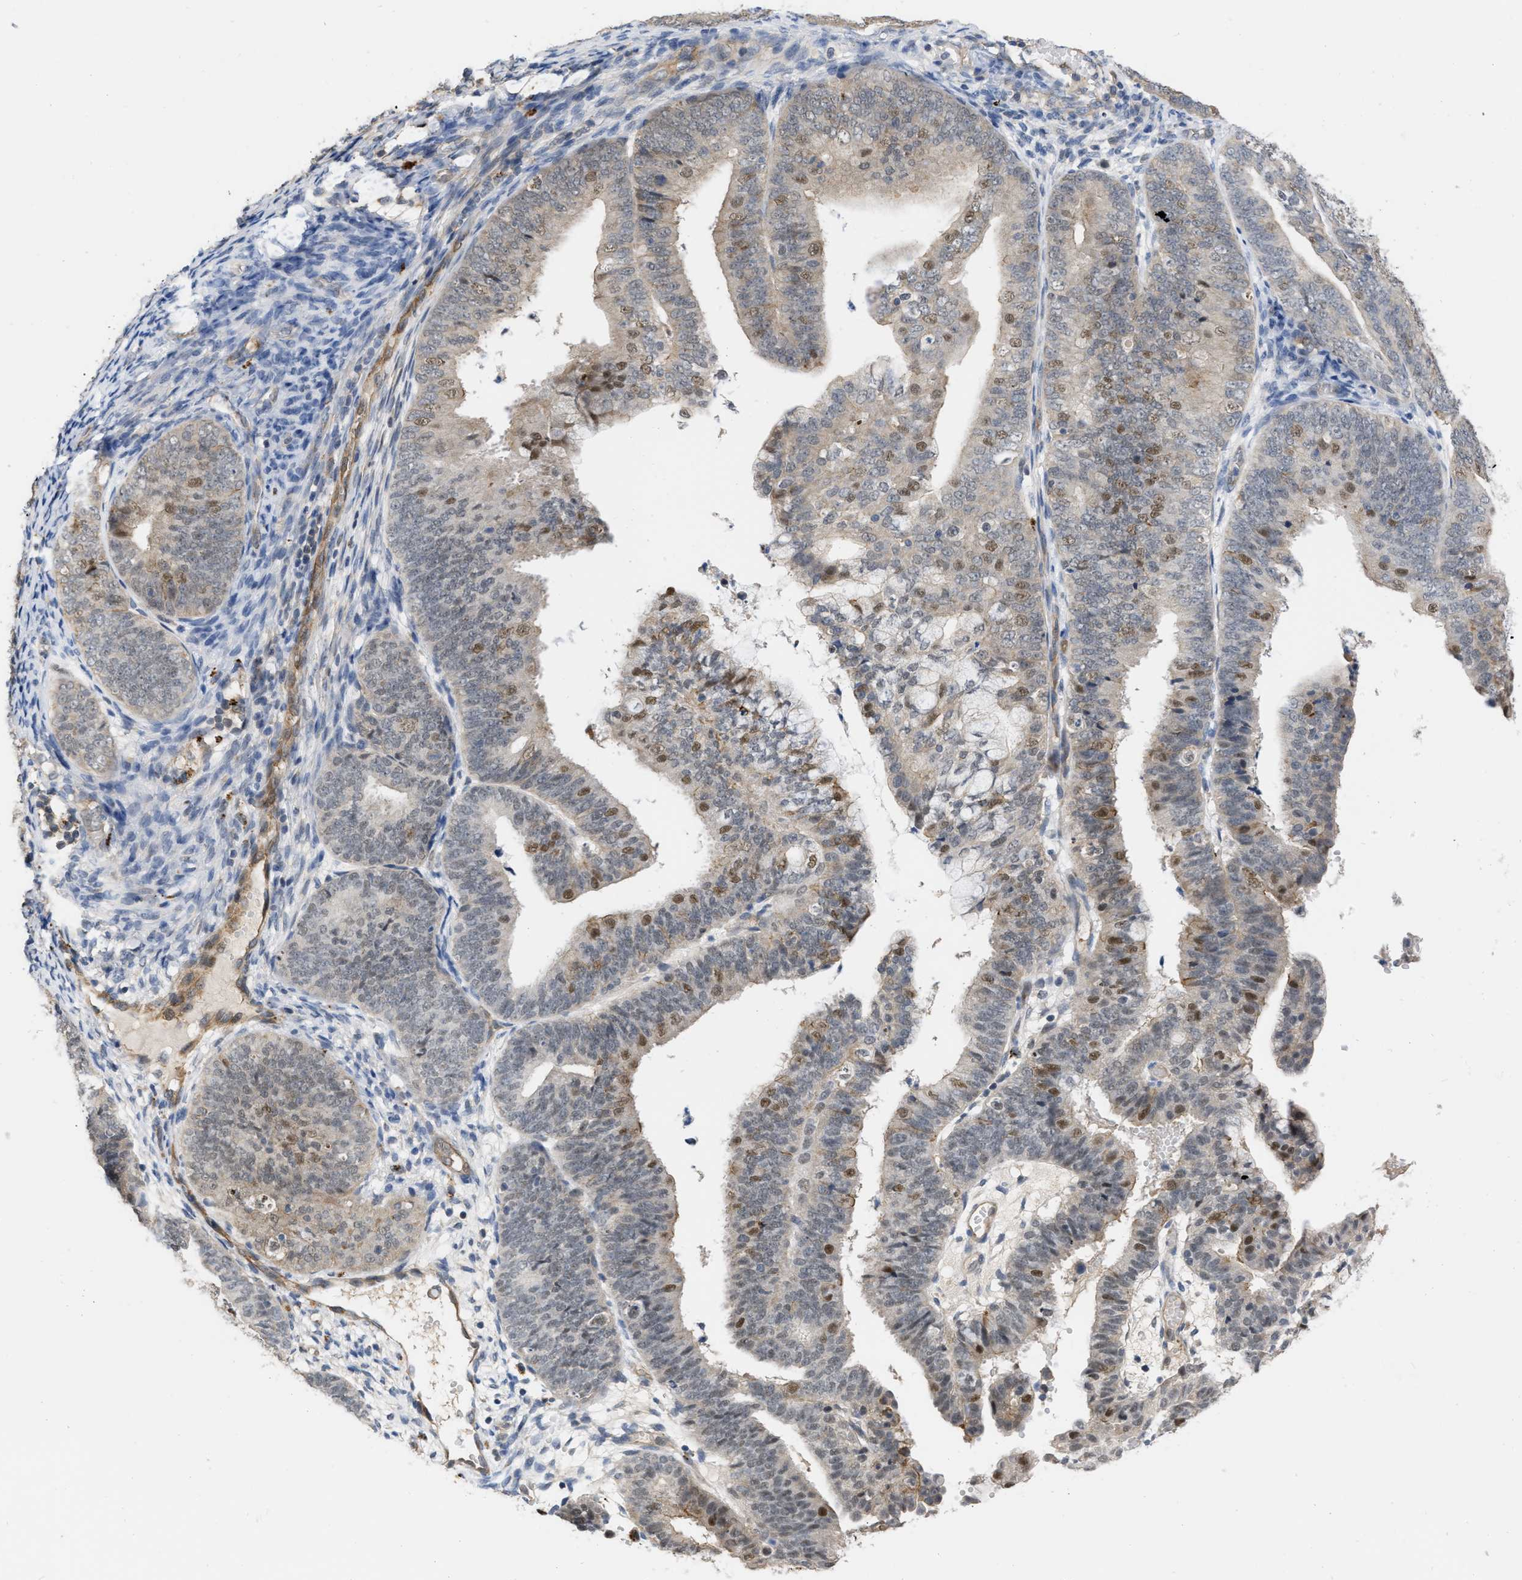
{"staining": {"intensity": "moderate", "quantity": "<25%", "location": "nuclear"}, "tissue": "endometrial cancer", "cell_type": "Tumor cells", "image_type": "cancer", "snomed": [{"axis": "morphology", "description": "Adenocarcinoma, NOS"}, {"axis": "topography", "description": "Endometrium"}], "caption": "Protein expression analysis of endometrial adenocarcinoma shows moderate nuclear staining in approximately <25% of tumor cells.", "gene": "NAPEPLD", "patient": {"sex": "female", "age": 63}}